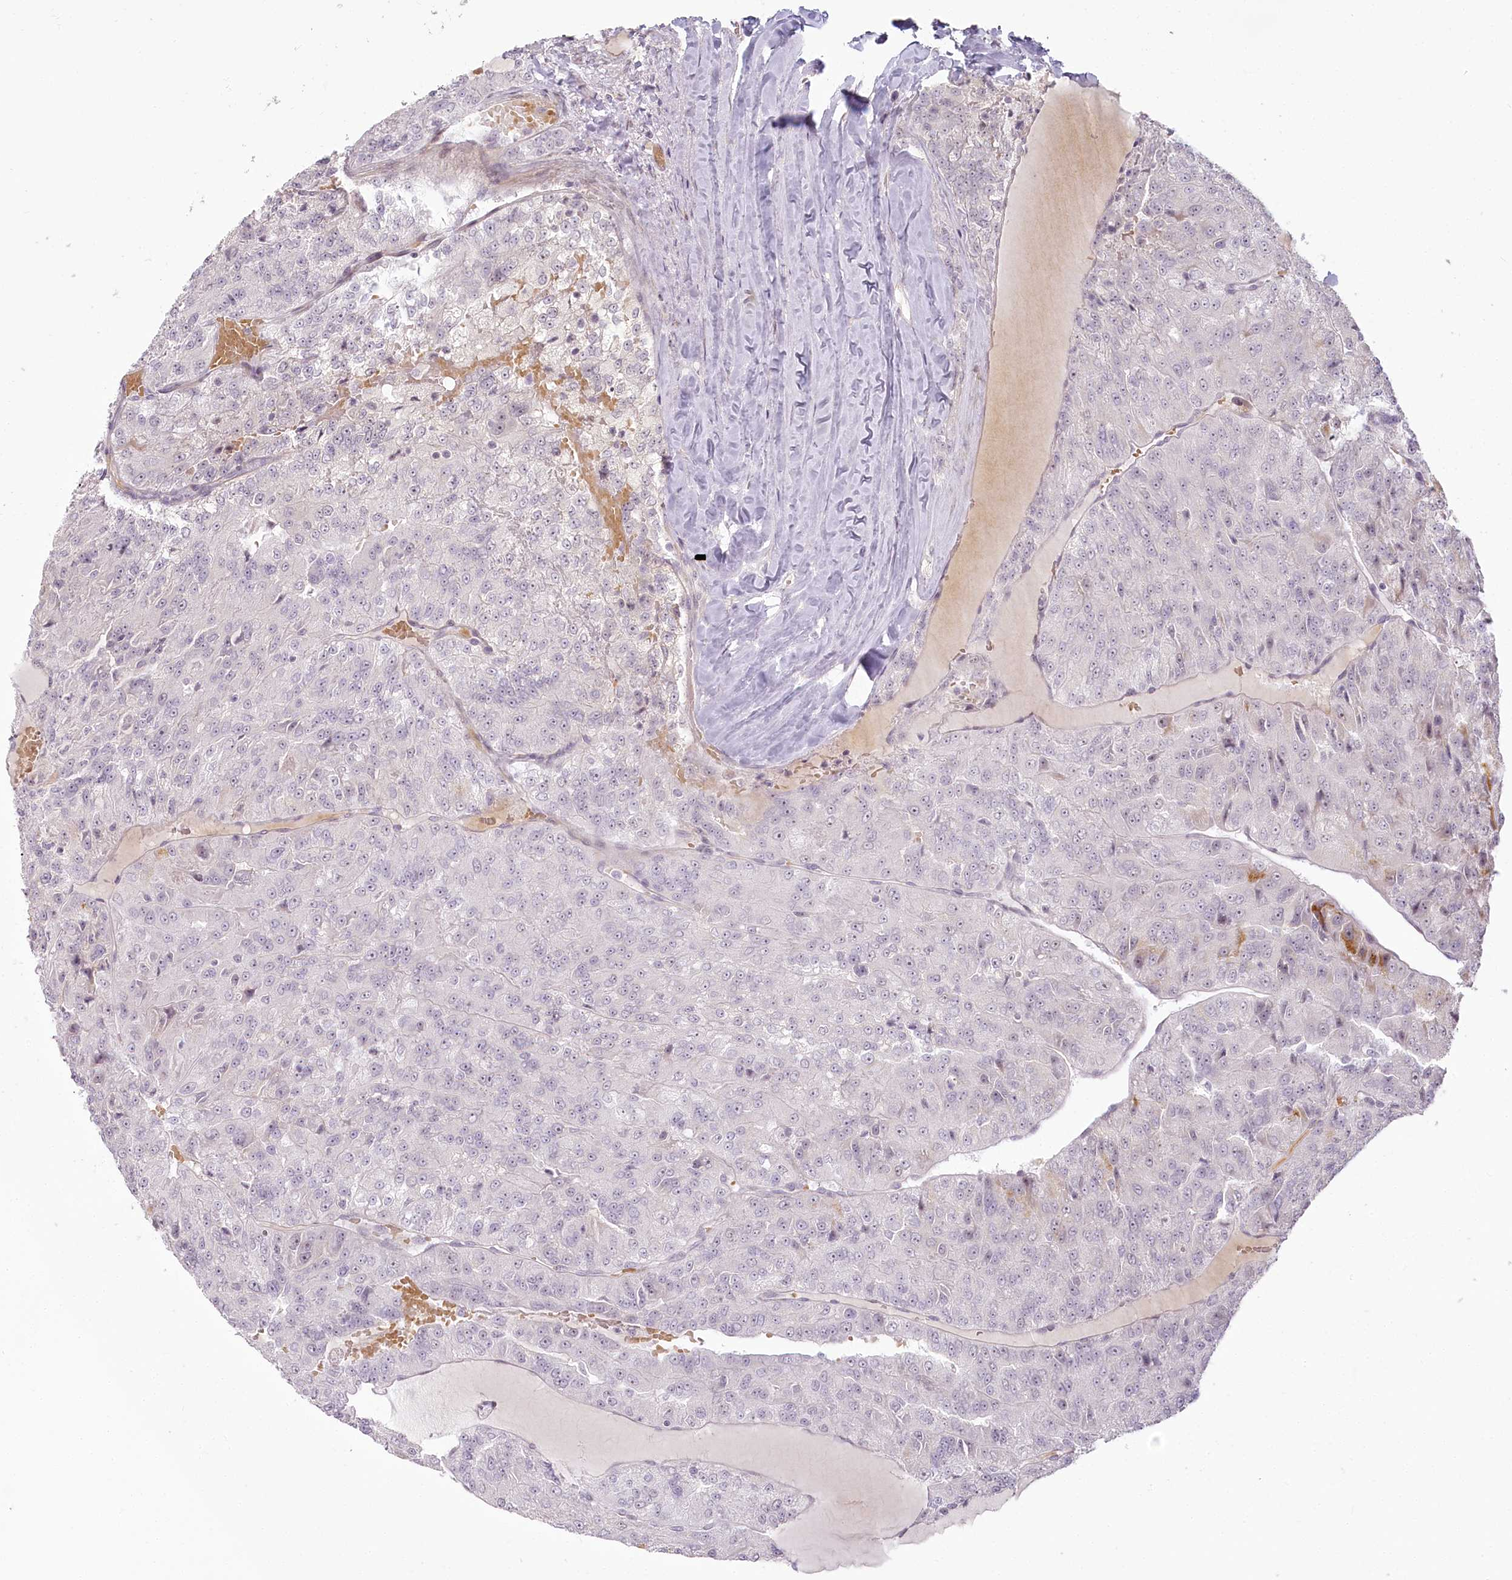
{"staining": {"intensity": "negative", "quantity": "none", "location": "none"}, "tissue": "renal cancer", "cell_type": "Tumor cells", "image_type": "cancer", "snomed": [{"axis": "morphology", "description": "Adenocarcinoma, NOS"}, {"axis": "topography", "description": "Kidney"}], "caption": "This is an immunohistochemistry (IHC) micrograph of renal cancer. There is no staining in tumor cells.", "gene": "EXOSC7", "patient": {"sex": "female", "age": 63}}